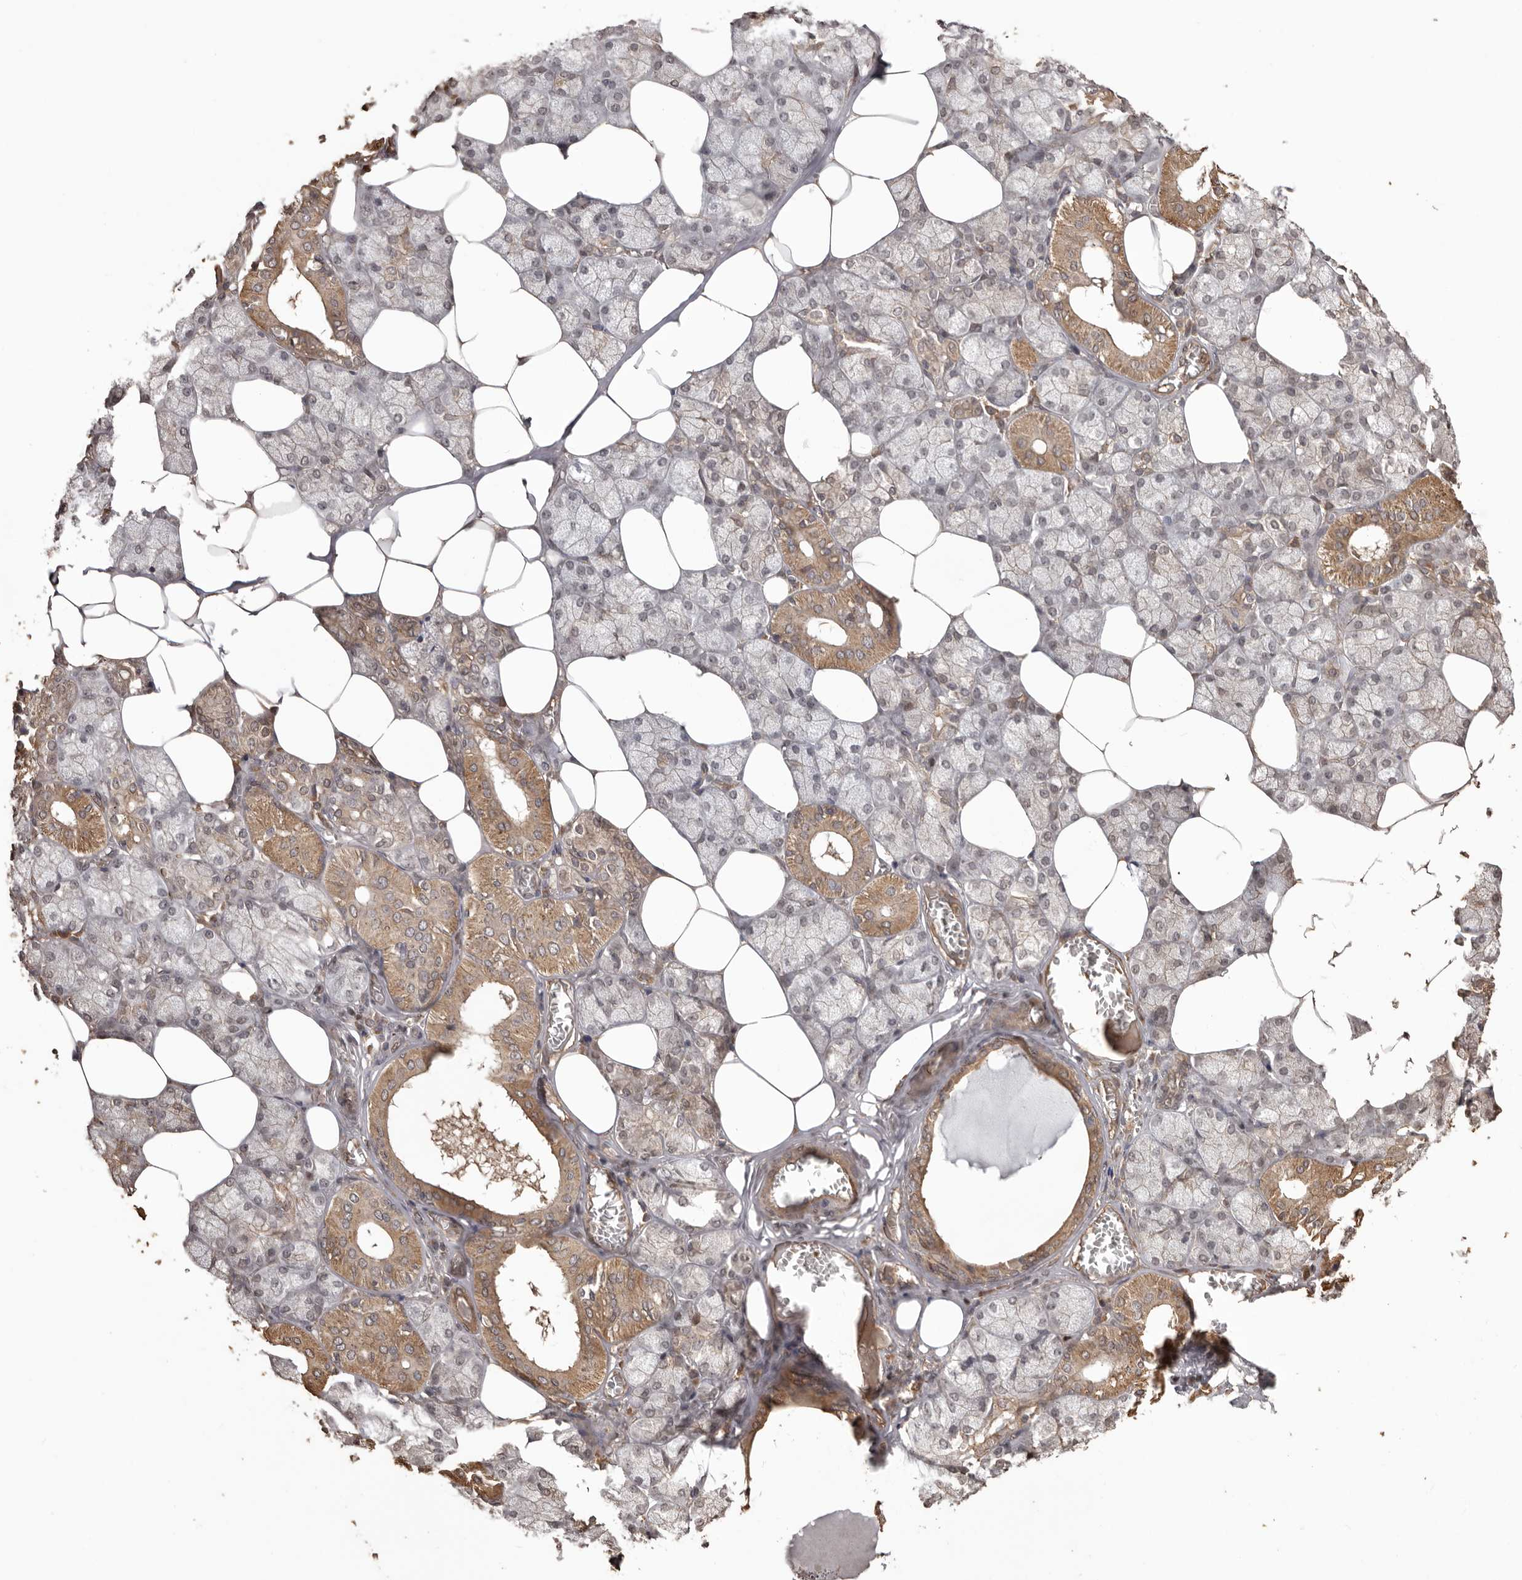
{"staining": {"intensity": "moderate", "quantity": ">75%", "location": "cytoplasmic/membranous"}, "tissue": "salivary gland", "cell_type": "Glandular cells", "image_type": "normal", "snomed": [{"axis": "morphology", "description": "Normal tissue, NOS"}, {"axis": "topography", "description": "Salivary gland"}], "caption": "Approximately >75% of glandular cells in benign salivary gland show moderate cytoplasmic/membranous protein positivity as visualized by brown immunohistochemical staining.", "gene": "NUP43", "patient": {"sex": "male", "age": 62}}